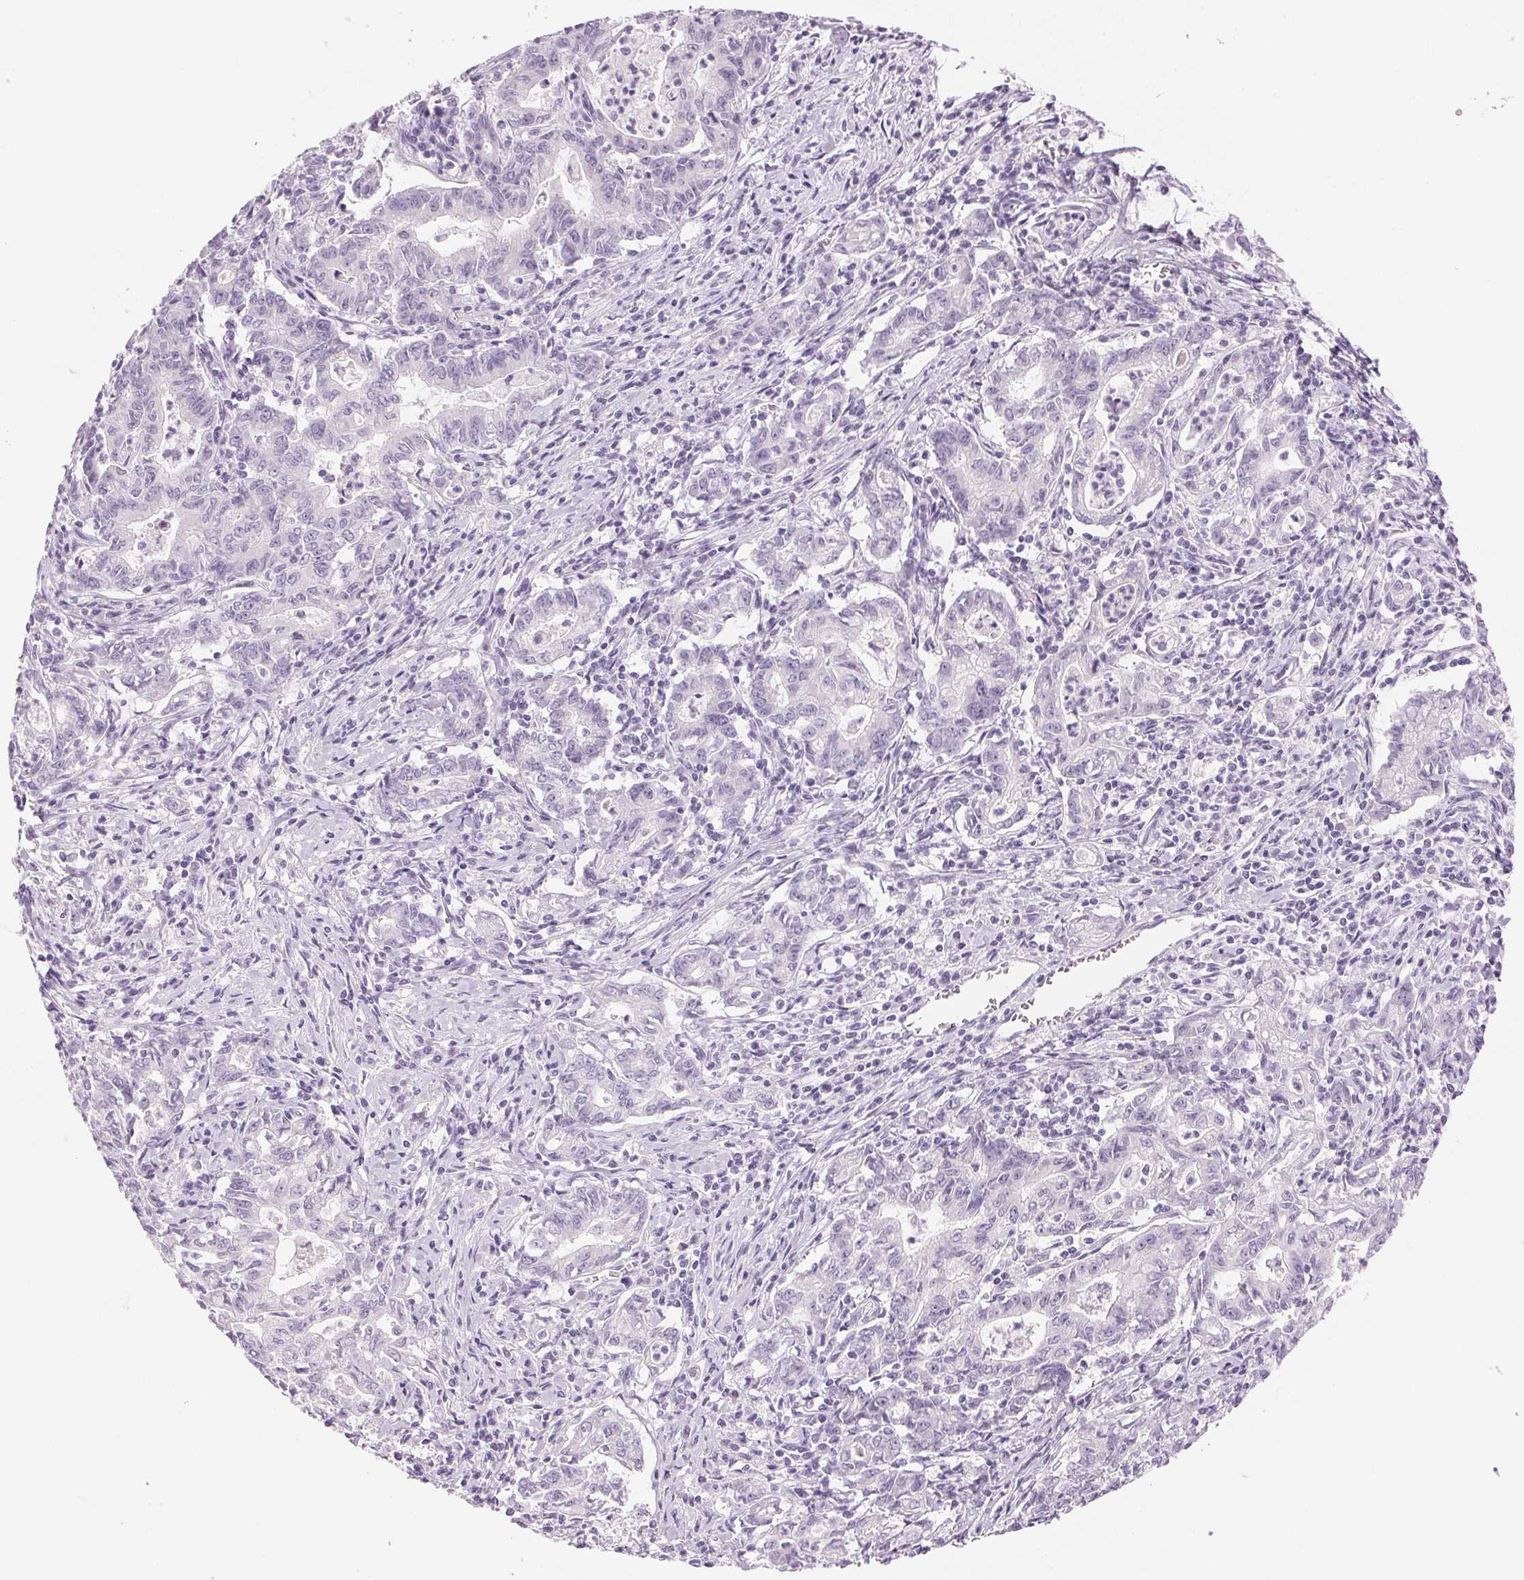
{"staining": {"intensity": "negative", "quantity": "none", "location": "none"}, "tissue": "stomach cancer", "cell_type": "Tumor cells", "image_type": "cancer", "snomed": [{"axis": "morphology", "description": "Adenocarcinoma, NOS"}, {"axis": "topography", "description": "Stomach, upper"}], "caption": "Tumor cells show no significant expression in stomach cancer.", "gene": "IGFBP1", "patient": {"sex": "female", "age": 79}}